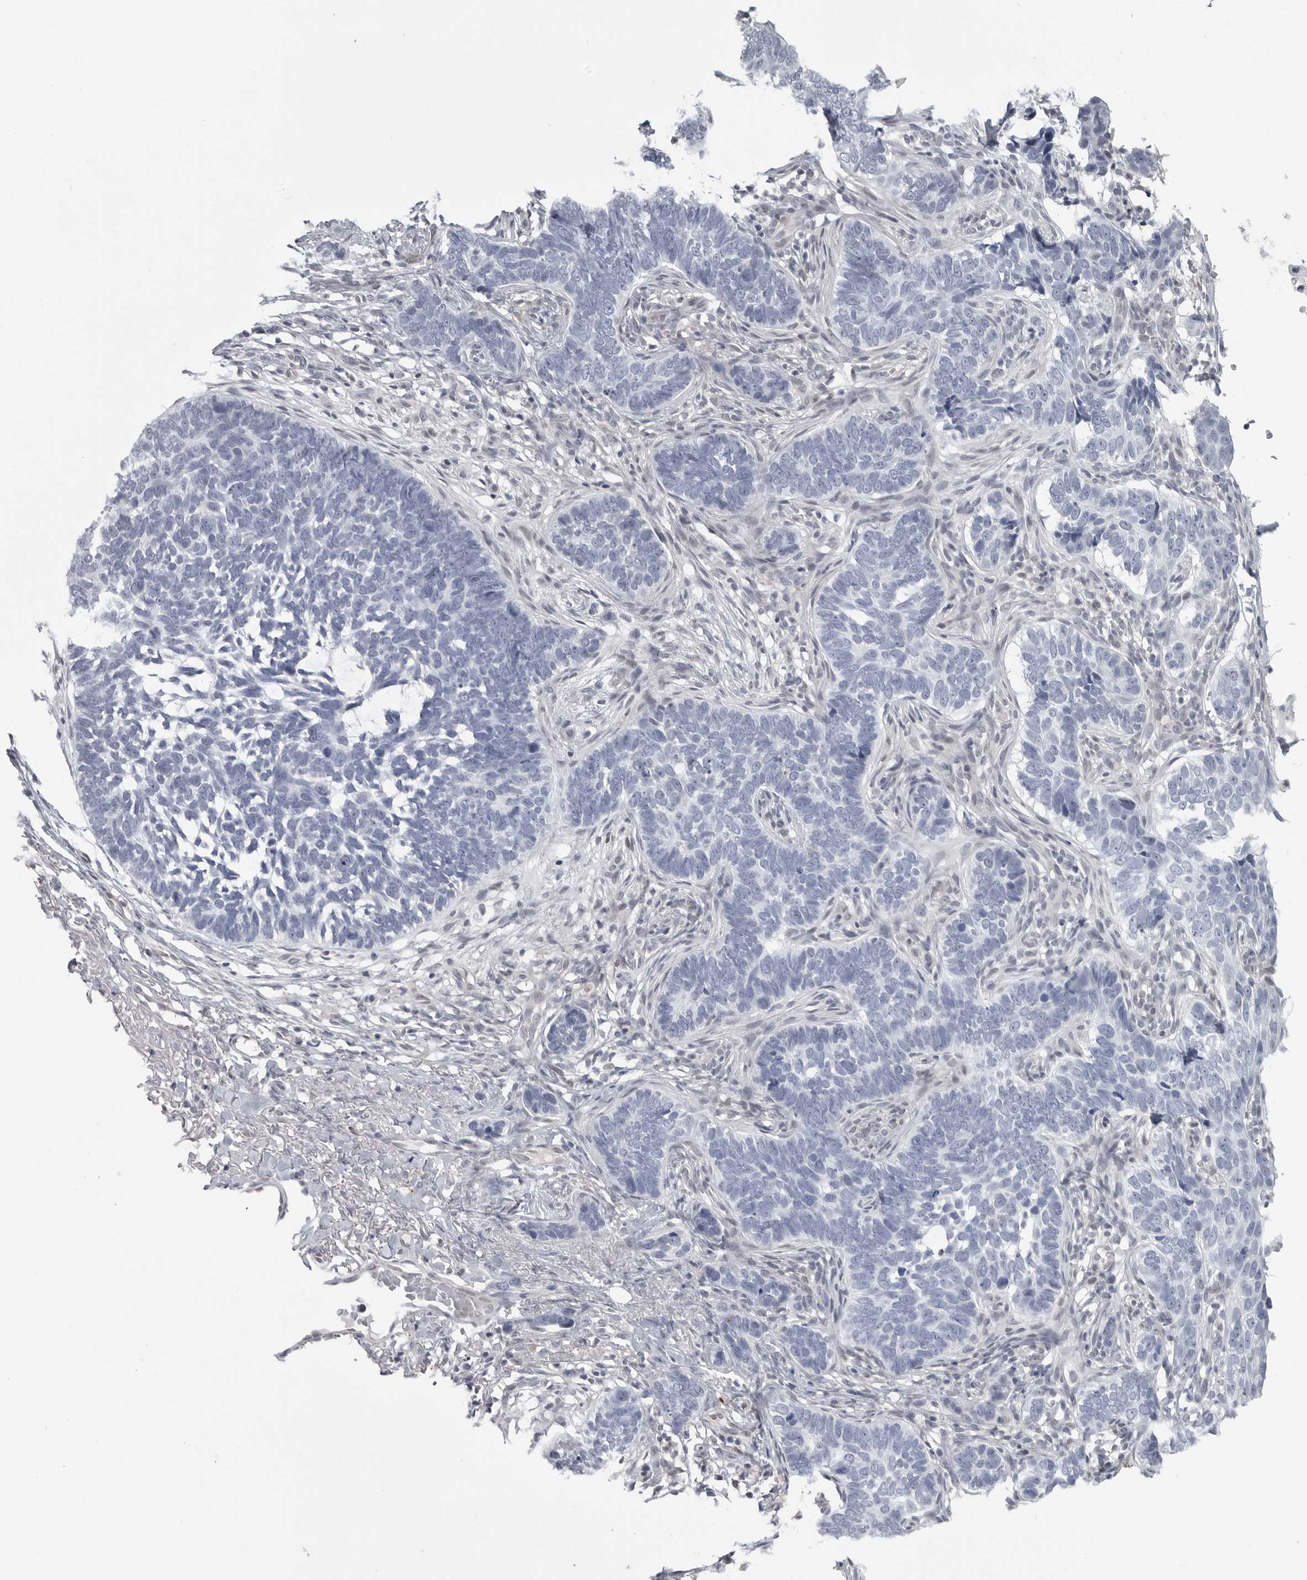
{"staining": {"intensity": "negative", "quantity": "none", "location": "none"}, "tissue": "skin cancer", "cell_type": "Tumor cells", "image_type": "cancer", "snomed": [{"axis": "morphology", "description": "Normal tissue, NOS"}, {"axis": "morphology", "description": "Basal cell carcinoma"}, {"axis": "topography", "description": "Skin"}], "caption": "Tumor cells are negative for brown protein staining in skin basal cell carcinoma.", "gene": "PNPO", "patient": {"sex": "male", "age": 77}}